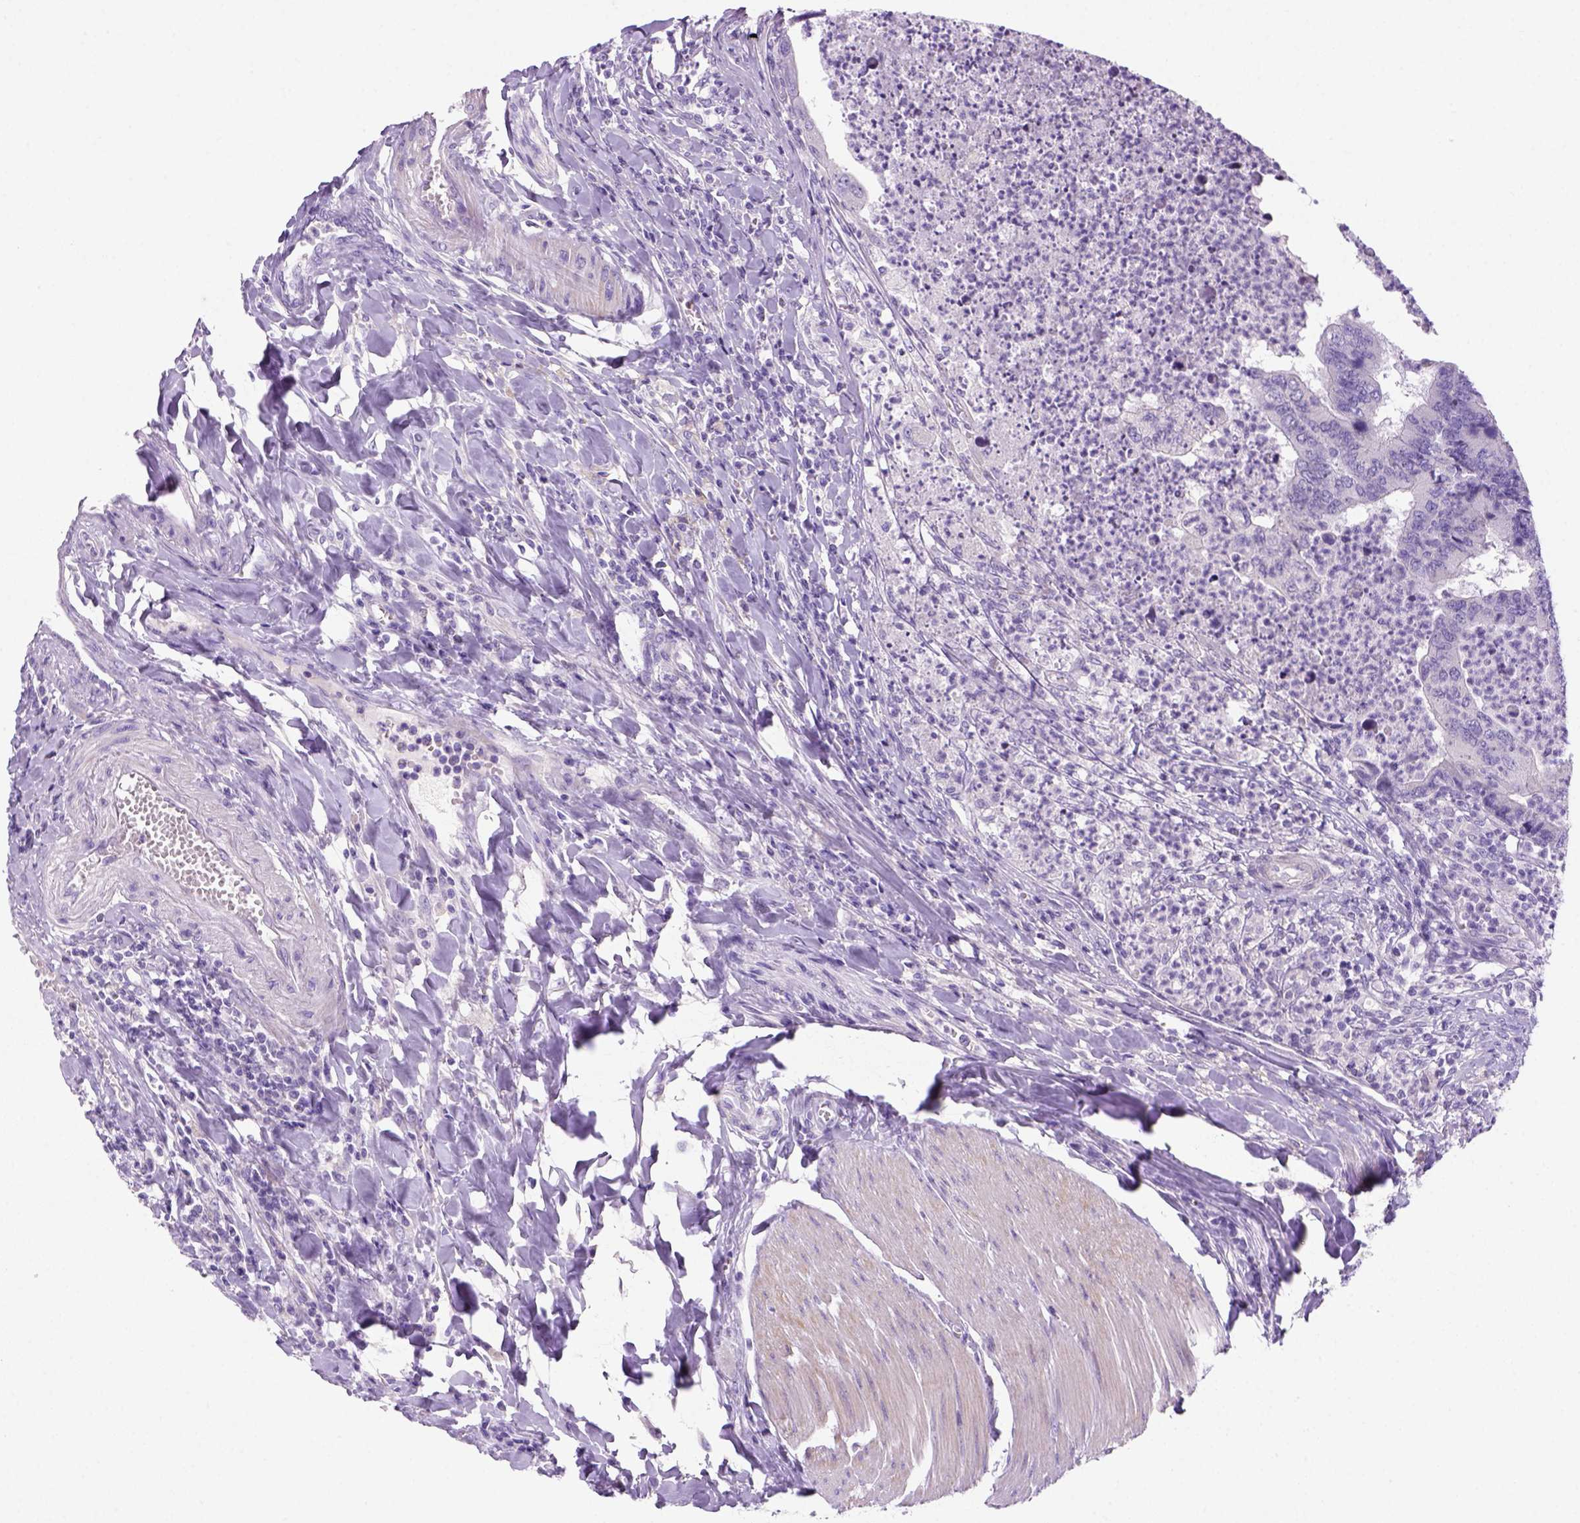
{"staining": {"intensity": "negative", "quantity": "none", "location": "none"}, "tissue": "colorectal cancer", "cell_type": "Tumor cells", "image_type": "cancer", "snomed": [{"axis": "morphology", "description": "Adenocarcinoma, NOS"}, {"axis": "topography", "description": "Colon"}], "caption": "Immunohistochemical staining of colorectal adenocarcinoma exhibits no significant positivity in tumor cells.", "gene": "DNAH11", "patient": {"sex": "female", "age": 67}}